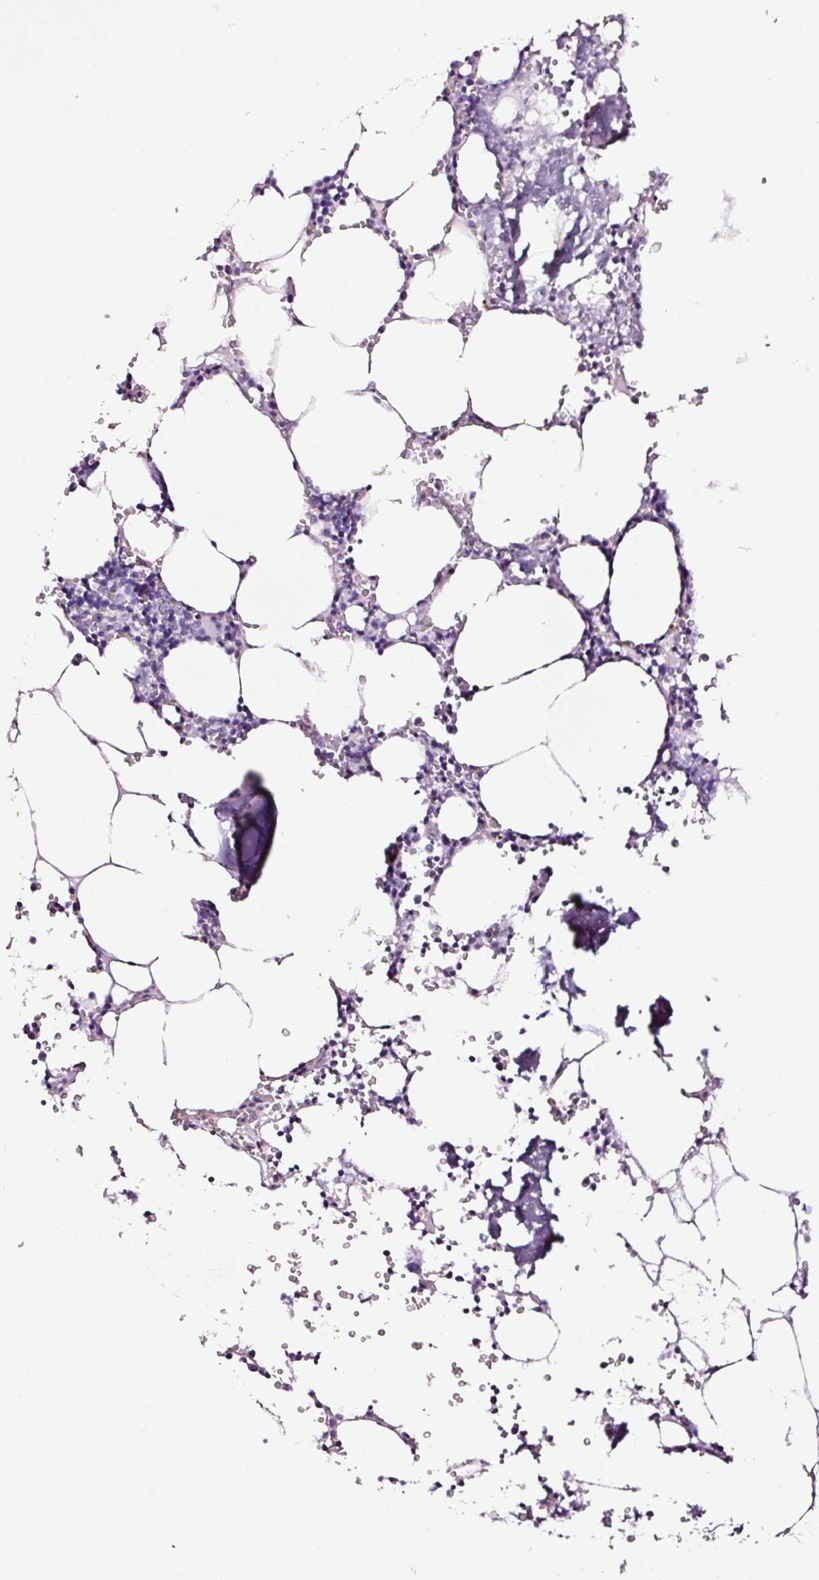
{"staining": {"intensity": "negative", "quantity": "none", "location": "none"}, "tissue": "bone marrow", "cell_type": "Hematopoietic cells", "image_type": "normal", "snomed": [{"axis": "morphology", "description": "Normal tissue, NOS"}, {"axis": "topography", "description": "Bone marrow"}], "caption": "Normal bone marrow was stained to show a protein in brown. There is no significant positivity in hematopoietic cells. (DAB (3,3'-diaminobenzidine) immunohistochemistry with hematoxylin counter stain).", "gene": "RTF2", "patient": {"sex": "male", "age": 54}}